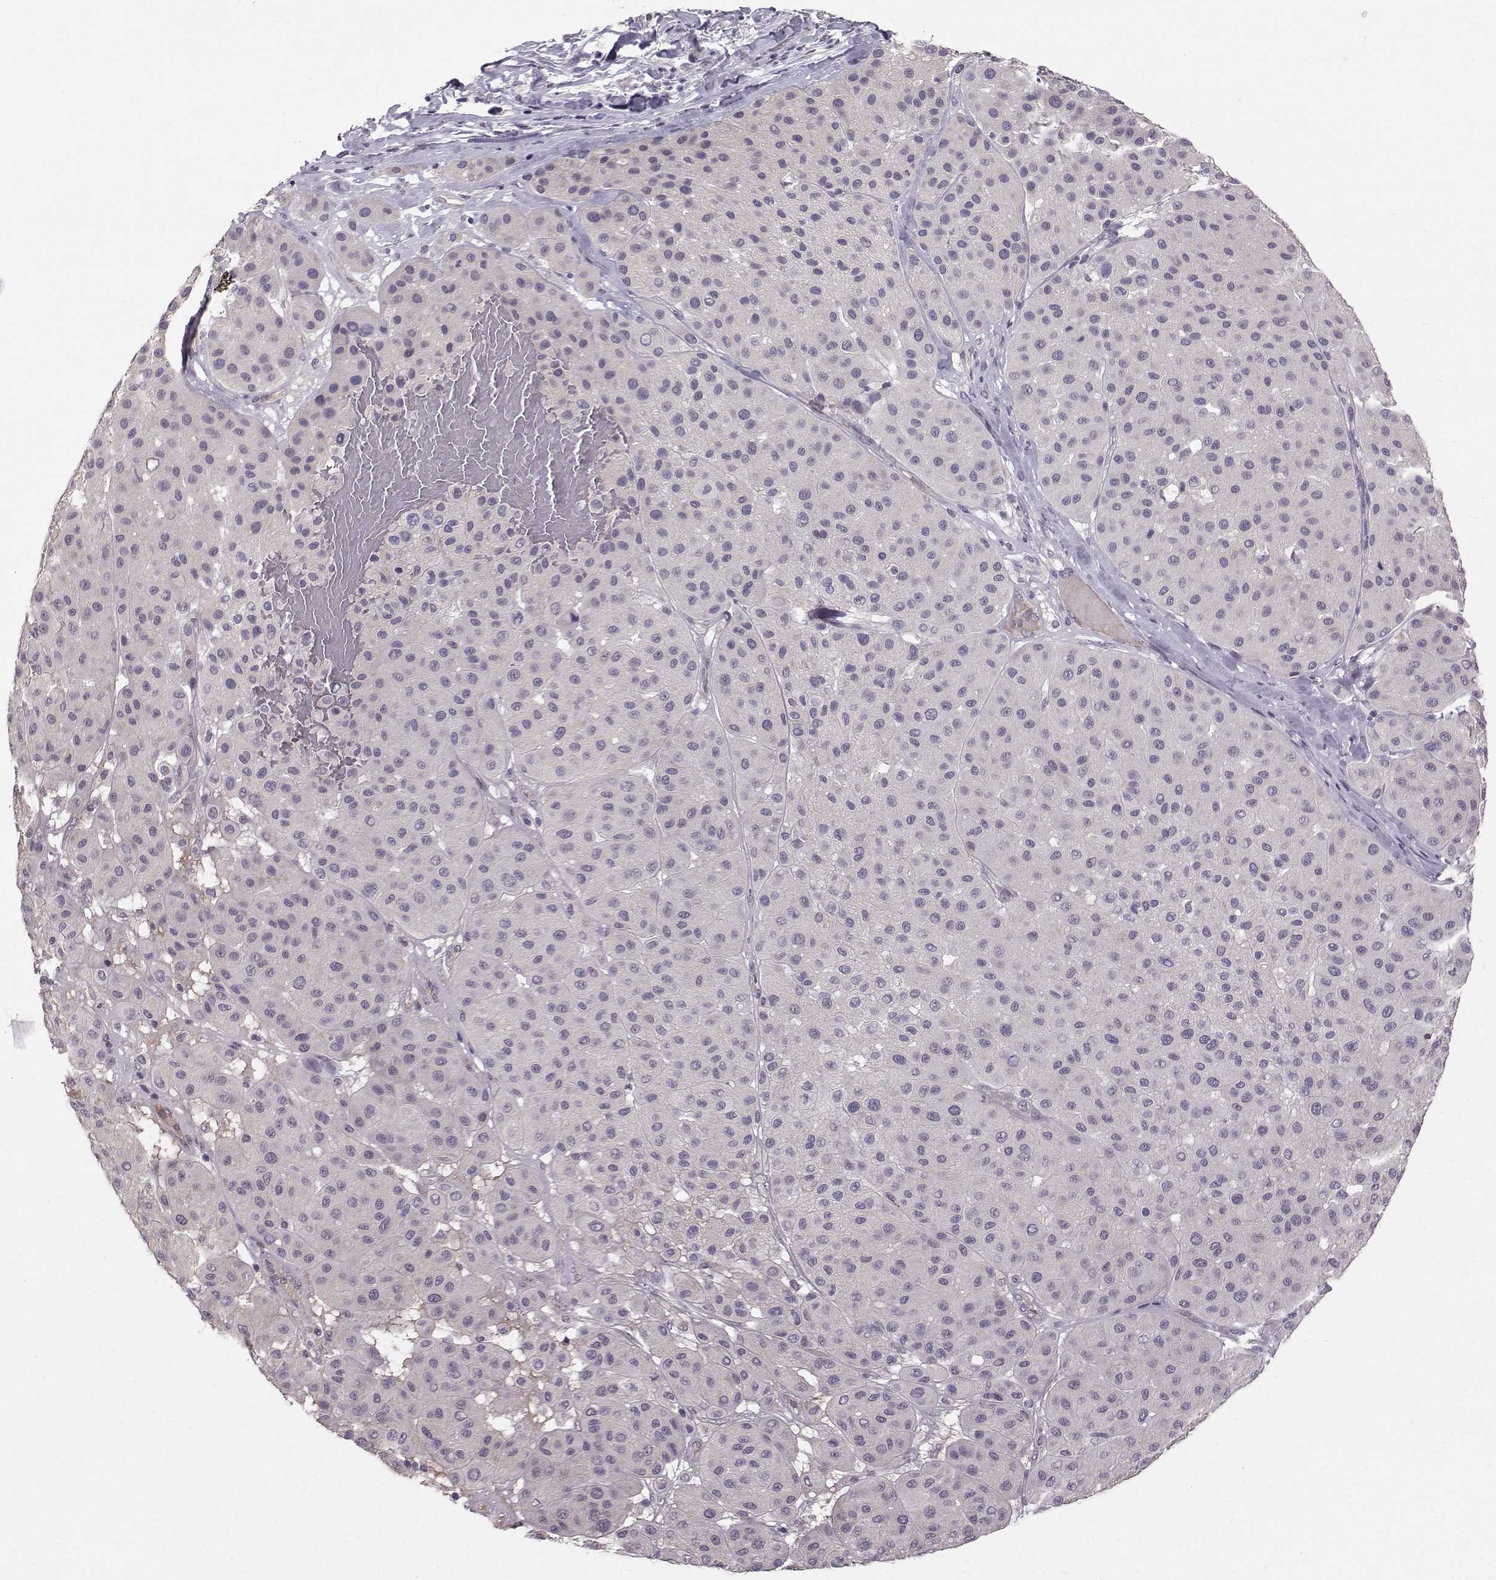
{"staining": {"intensity": "negative", "quantity": "none", "location": "none"}, "tissue": "melanoma", "cell_type": "Tumor cells", "image_type": "cancer", "snomed": [{"axis": "morphology", "description": "Malignant melanoma, Metastatic site"}, {"axis": "topography", "description": "Smooth muscle"}], "caption": "The IHC image has no significant expression in tumor cells of malignant melanoma (metastatic site) tissue.", "gene": "TSPYL5", "patient": {"sex": "male", "age": 41}}